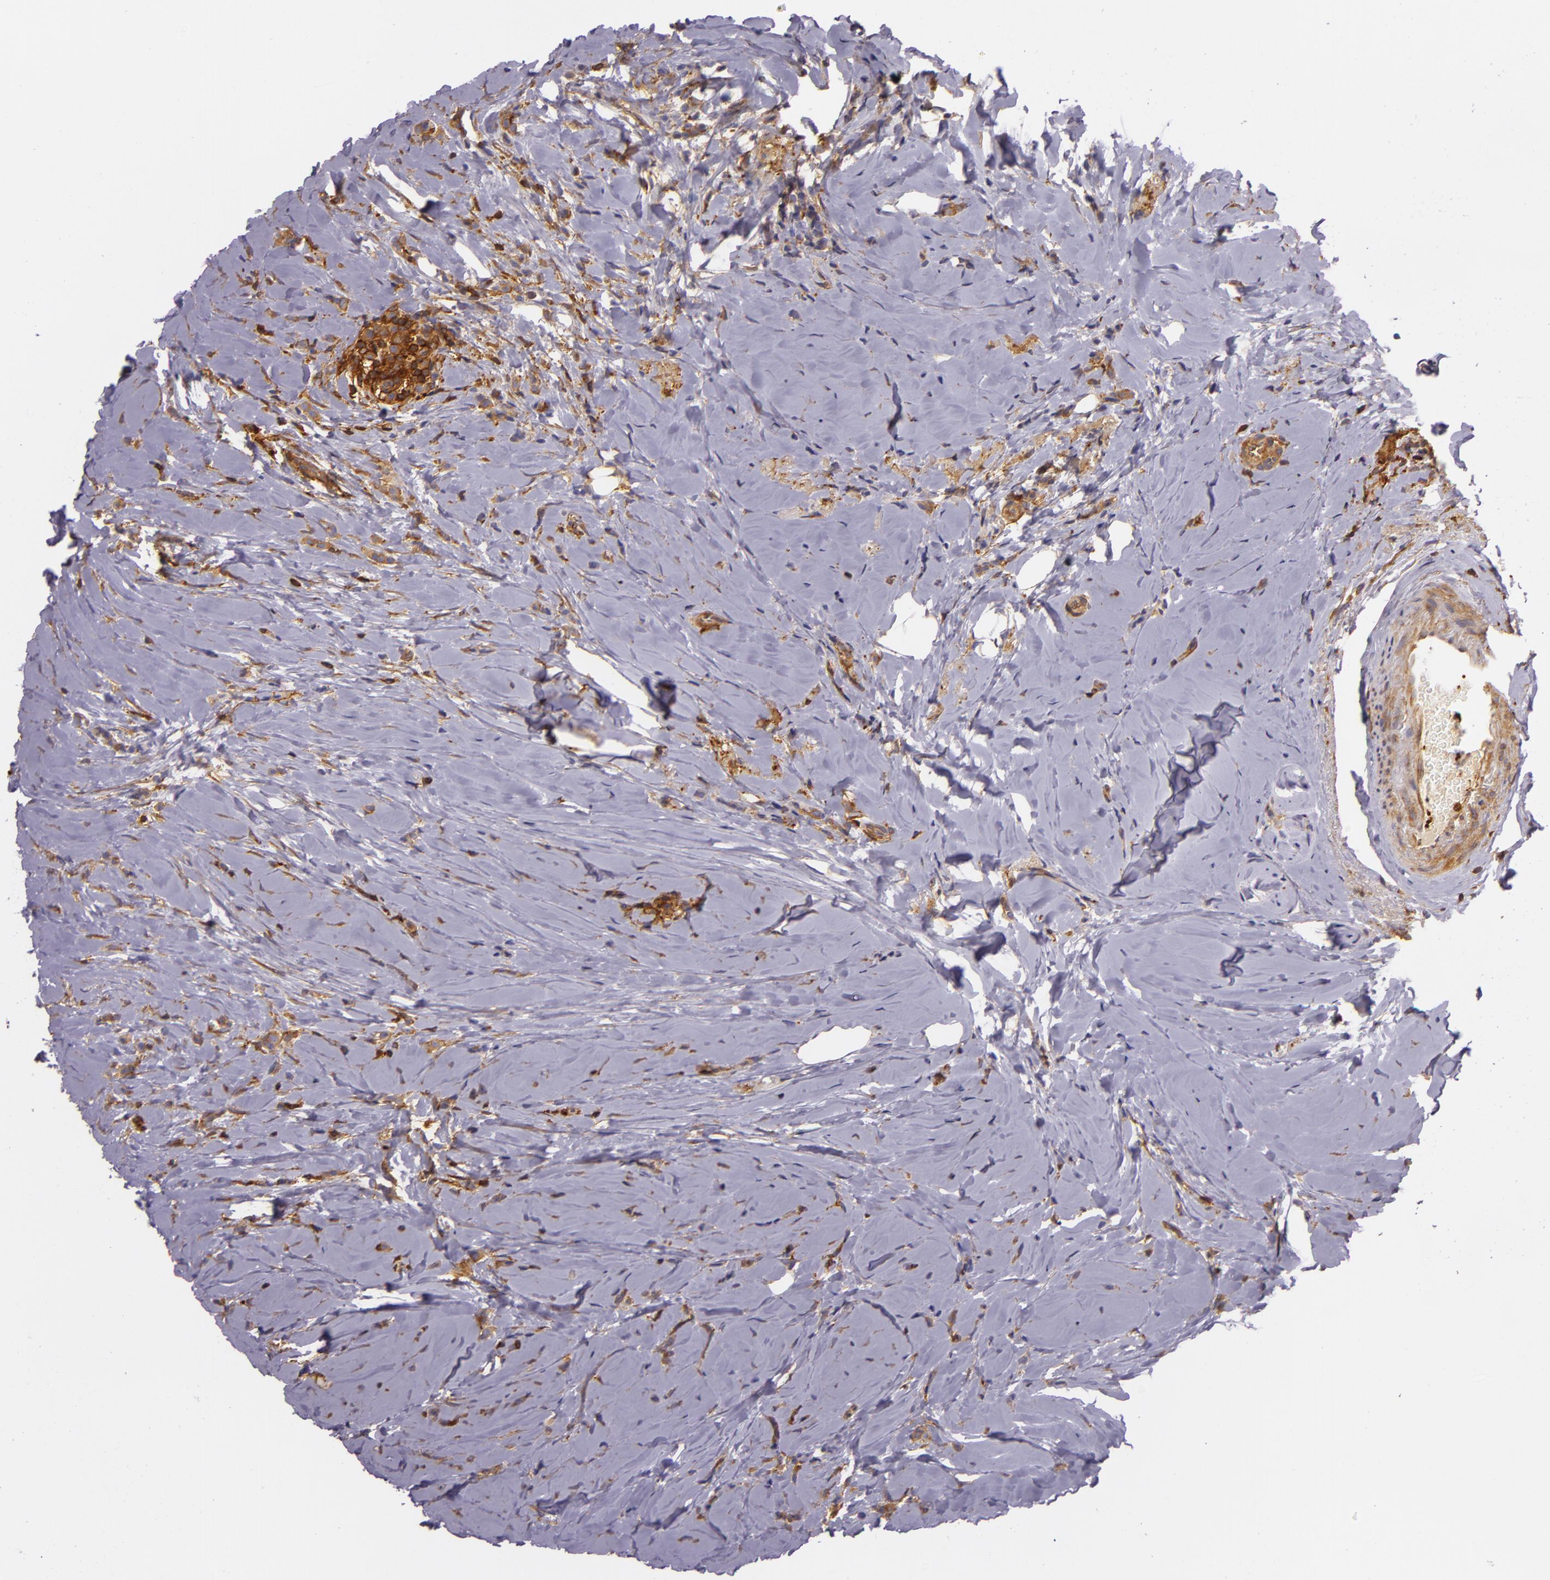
{"staining": {"intensity": "moderate", "quantity": ">75%", "location": "cytoplasmic/membranous"}, "tissue": "breast cancer", "cell_type": "Tumor cells", "image_type": "cancer", "snomed": [{"axis": "morphology", "description": "Lobular carcinoma"}, {"axis": "topography", "description": "Breast"}], "caption": "This histopathology image exhibits immunohistochemistry (IHC) staining of human breast cancer (lobular carcinoma), with medium moderate cytoplasmic/membranous staining in about >75% of tumor cells.", "gene": "TLN1", "patient": {"sex": "female", "age": 64}}